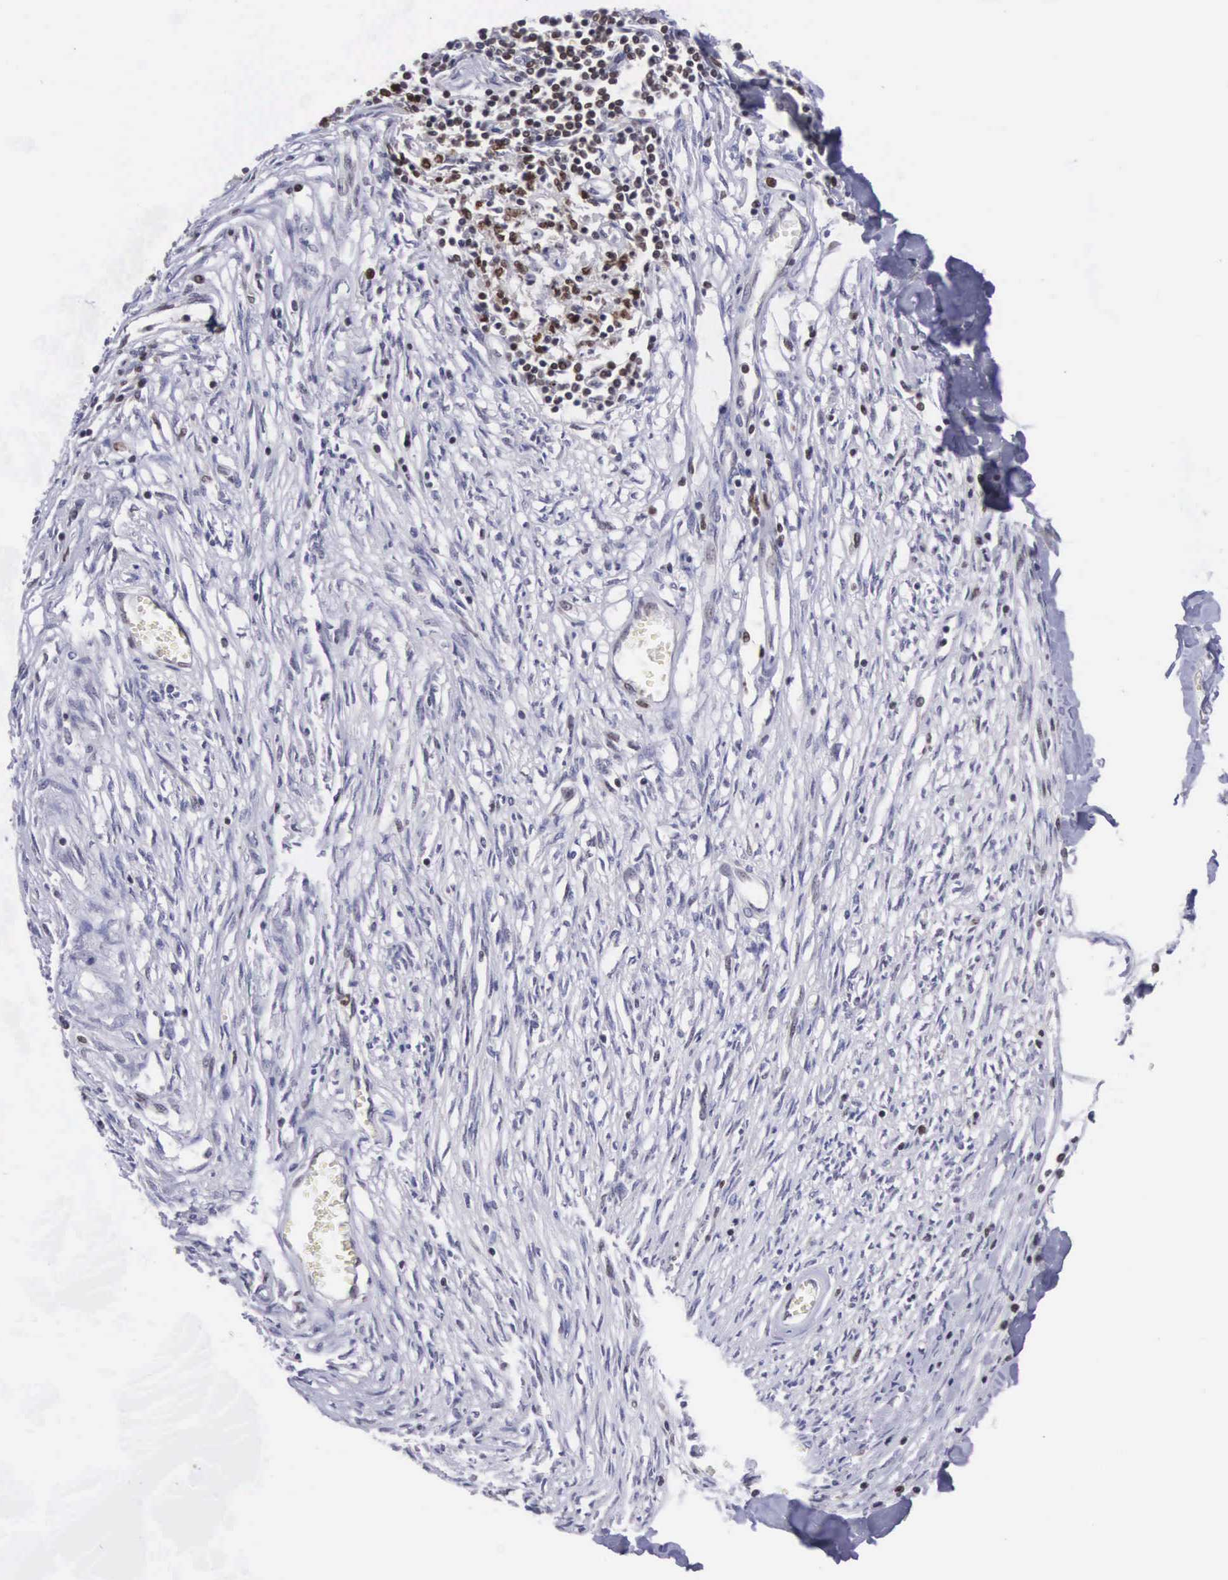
{"staining": {"intensity": "negative", "quantity": "none", "location": "none"}, "tissue": "adipose tissue", "cell_type": "Adipocytes", "image_type": "normal", "snomed": [{"axis": "morphology", "description": "Normal tissue, NOS"}, {"axis": "morphology", "description": "Sarcoma, NOS"}, {"axis": "topography", "description": "Skin"}, {"axis": "topography", "description": "Soft tissue"}], "caption": "This photomicrograph is of unremarkable adipose tissue stained with IHC to label a protein in brown with the nuclei are counter-stained blue. There is no expression in adipocytes.", "gene": "VRK1", "patient": {"sex": "female", "age": 51}}